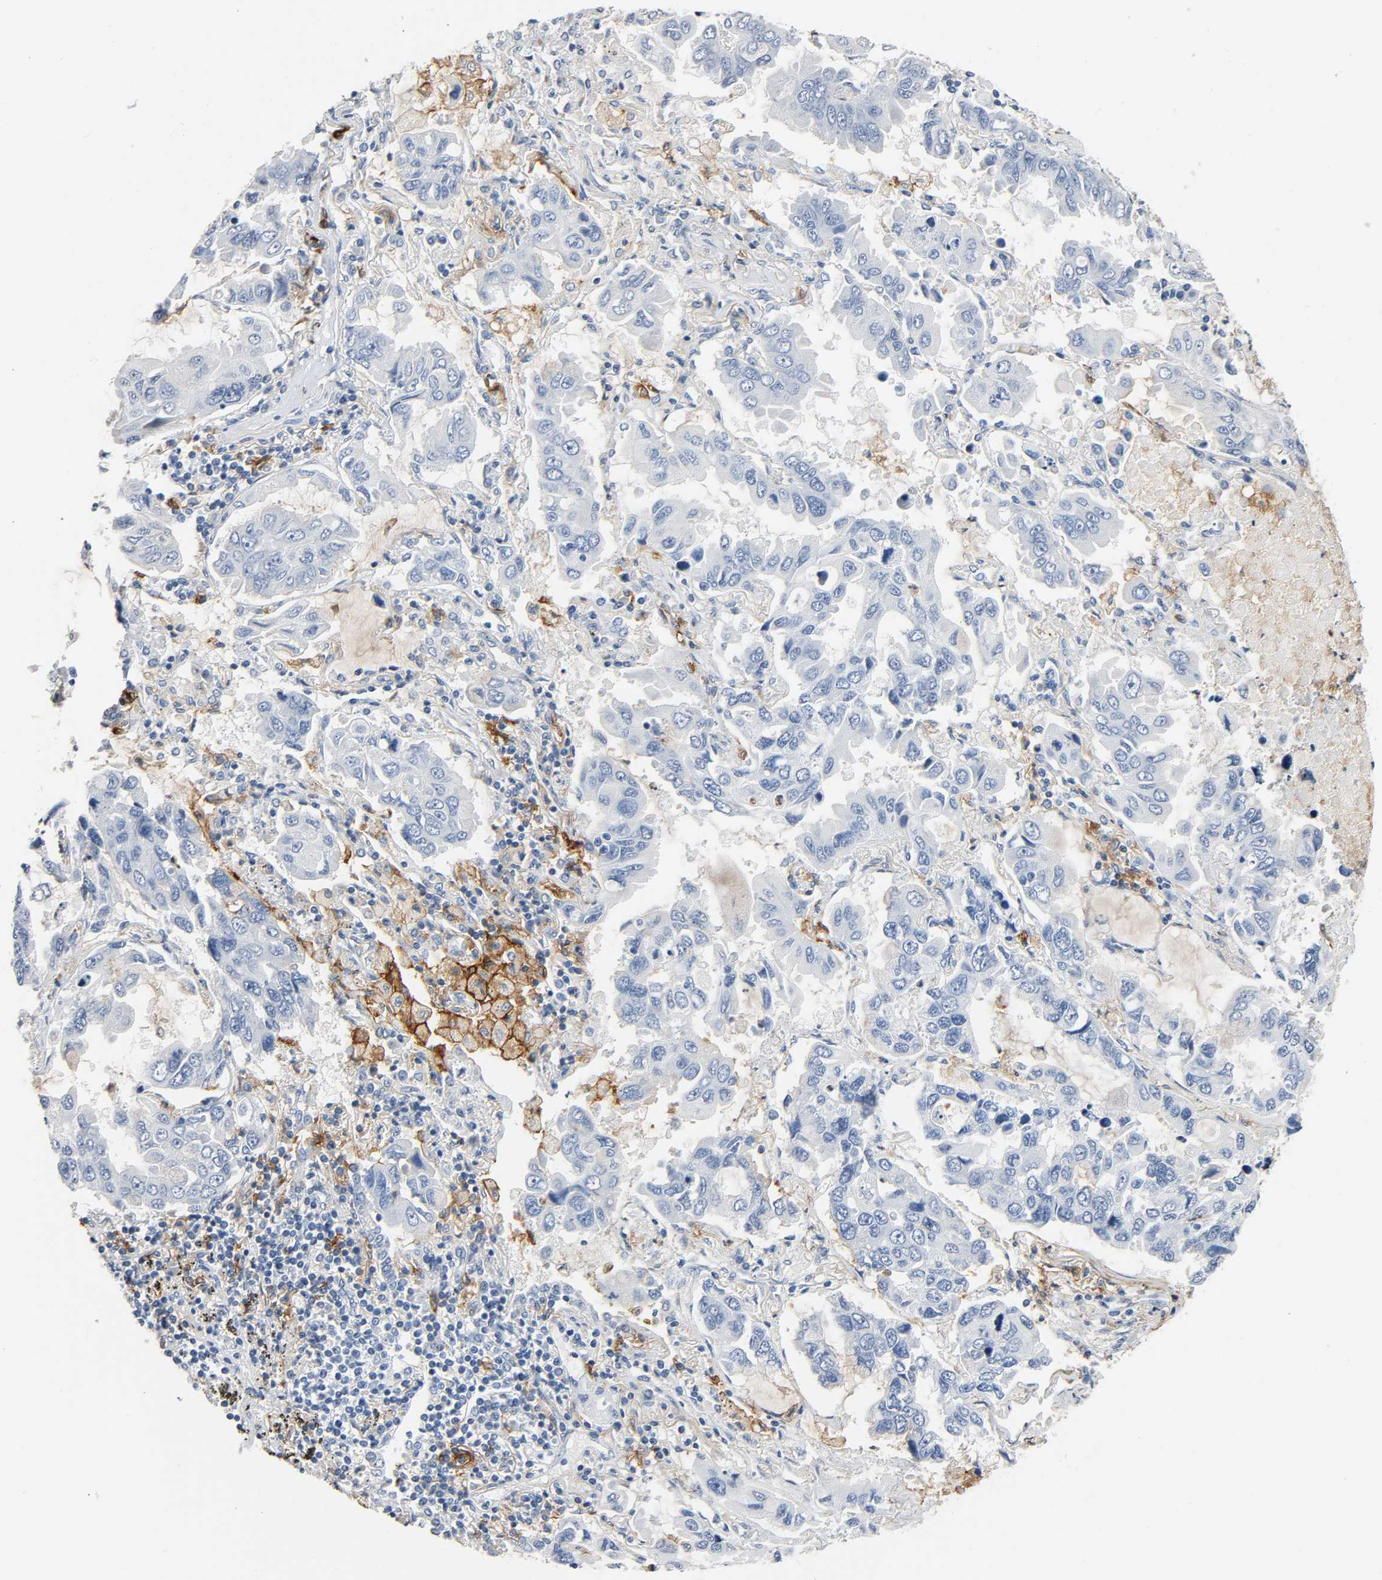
{"staining": {"intensity": "negative", "quantity": "none", "location": "none"}, "tissue": "lung cancer", "cell_type": "Tumor cells", "image_type": "cancer", "snomed": [{"axis": "morphology", "description": "Adenocarcinoma, NOS"}, {"axis": "topography", "description": "Lung"}], "caption": "This image is of lung cancer (adenocarcinoma) stained with immunohistochemistry to label a protein in brown with the nuclei are counter-stained blue. There is no positivity in tumor cells.", "gene": "ANPEP", "patient": {"sex": "male", "age": 64}}